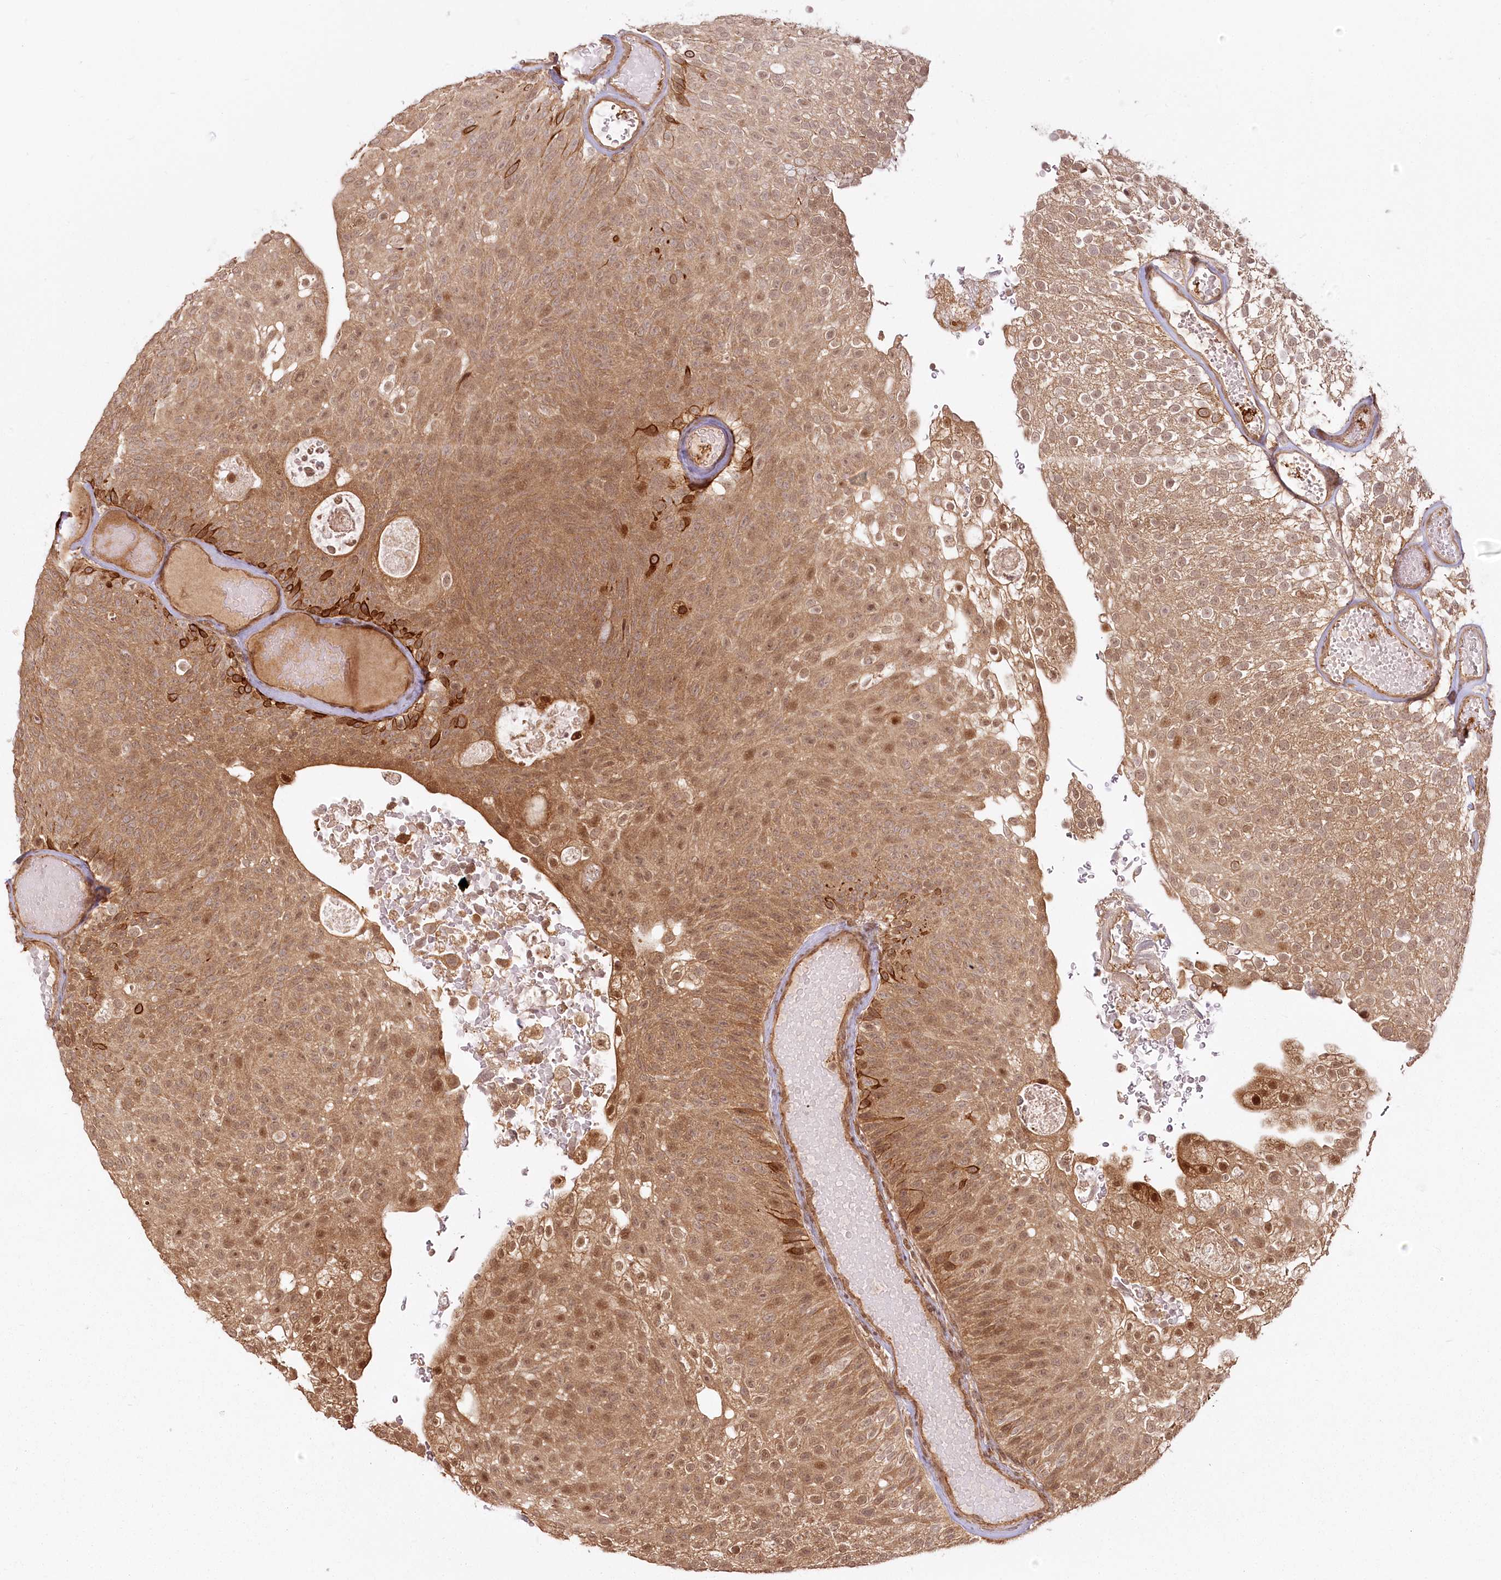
{"staining": {"intensity": "moderate", "quantity": ">75%", "location": "cytoplasmic/membranous,nuclear"}, "tissue": "urothelial cancer", "cell_type": "Tumor cells", "image_type": "cancer", "snomed": [{"axis": "morphology", "description": "Urothelial carcinoma, Low grade"}, {"axis": "topography", "description": "Urinary bladder"}], "caption": "Immunohistochemistry of urothelial cancer demonstrates medium levels of moderate cytoplasmic/membranous and nuclear expression in approximately >75% of tumor cells.", "gene": "R3HDM2", "patient": {"sex": "male", "age": 78}}